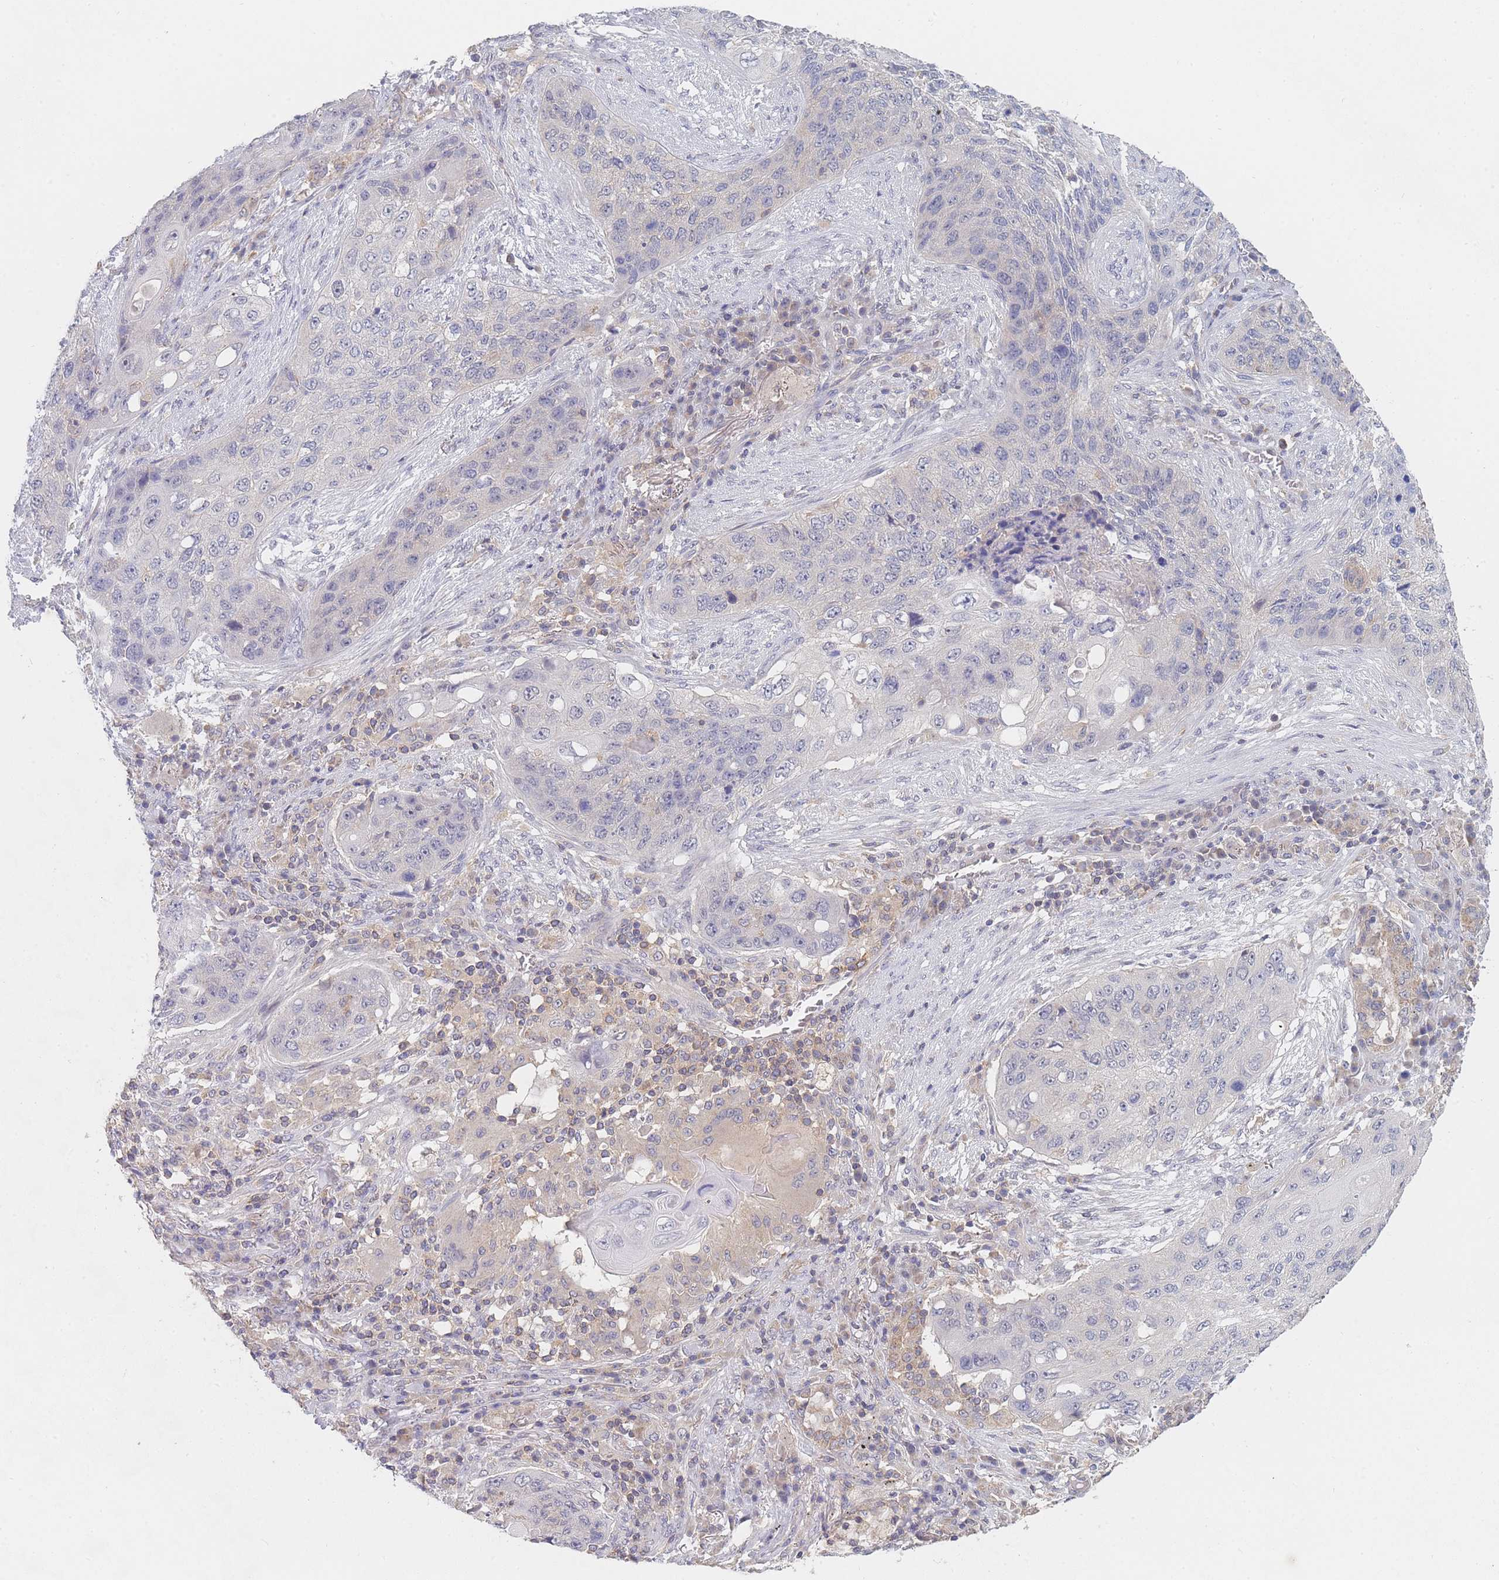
{"staining": {"intensity": "weak", "quantity": "<25%", "location": "cytoplasmic/membranous"}, "tissue": "lung cancer", "cell_type": "Tumor cells", "image_type": "cancer", "snomed": [{"axis": "morphology", "description": "Squamous cell carcinoma, NOS"}, {"axis": "topography", "description": "Lung"}], "caption": "An immunohistochemistry (IHC) photomicrograph of lung cancer (squamous cell carcinoma) is shown. There is no staining in tumor cells of lung cancer (squamous cell carcinoma).", "gene": "PPP6C", "patient": {"sex": "female", "age": 63}}